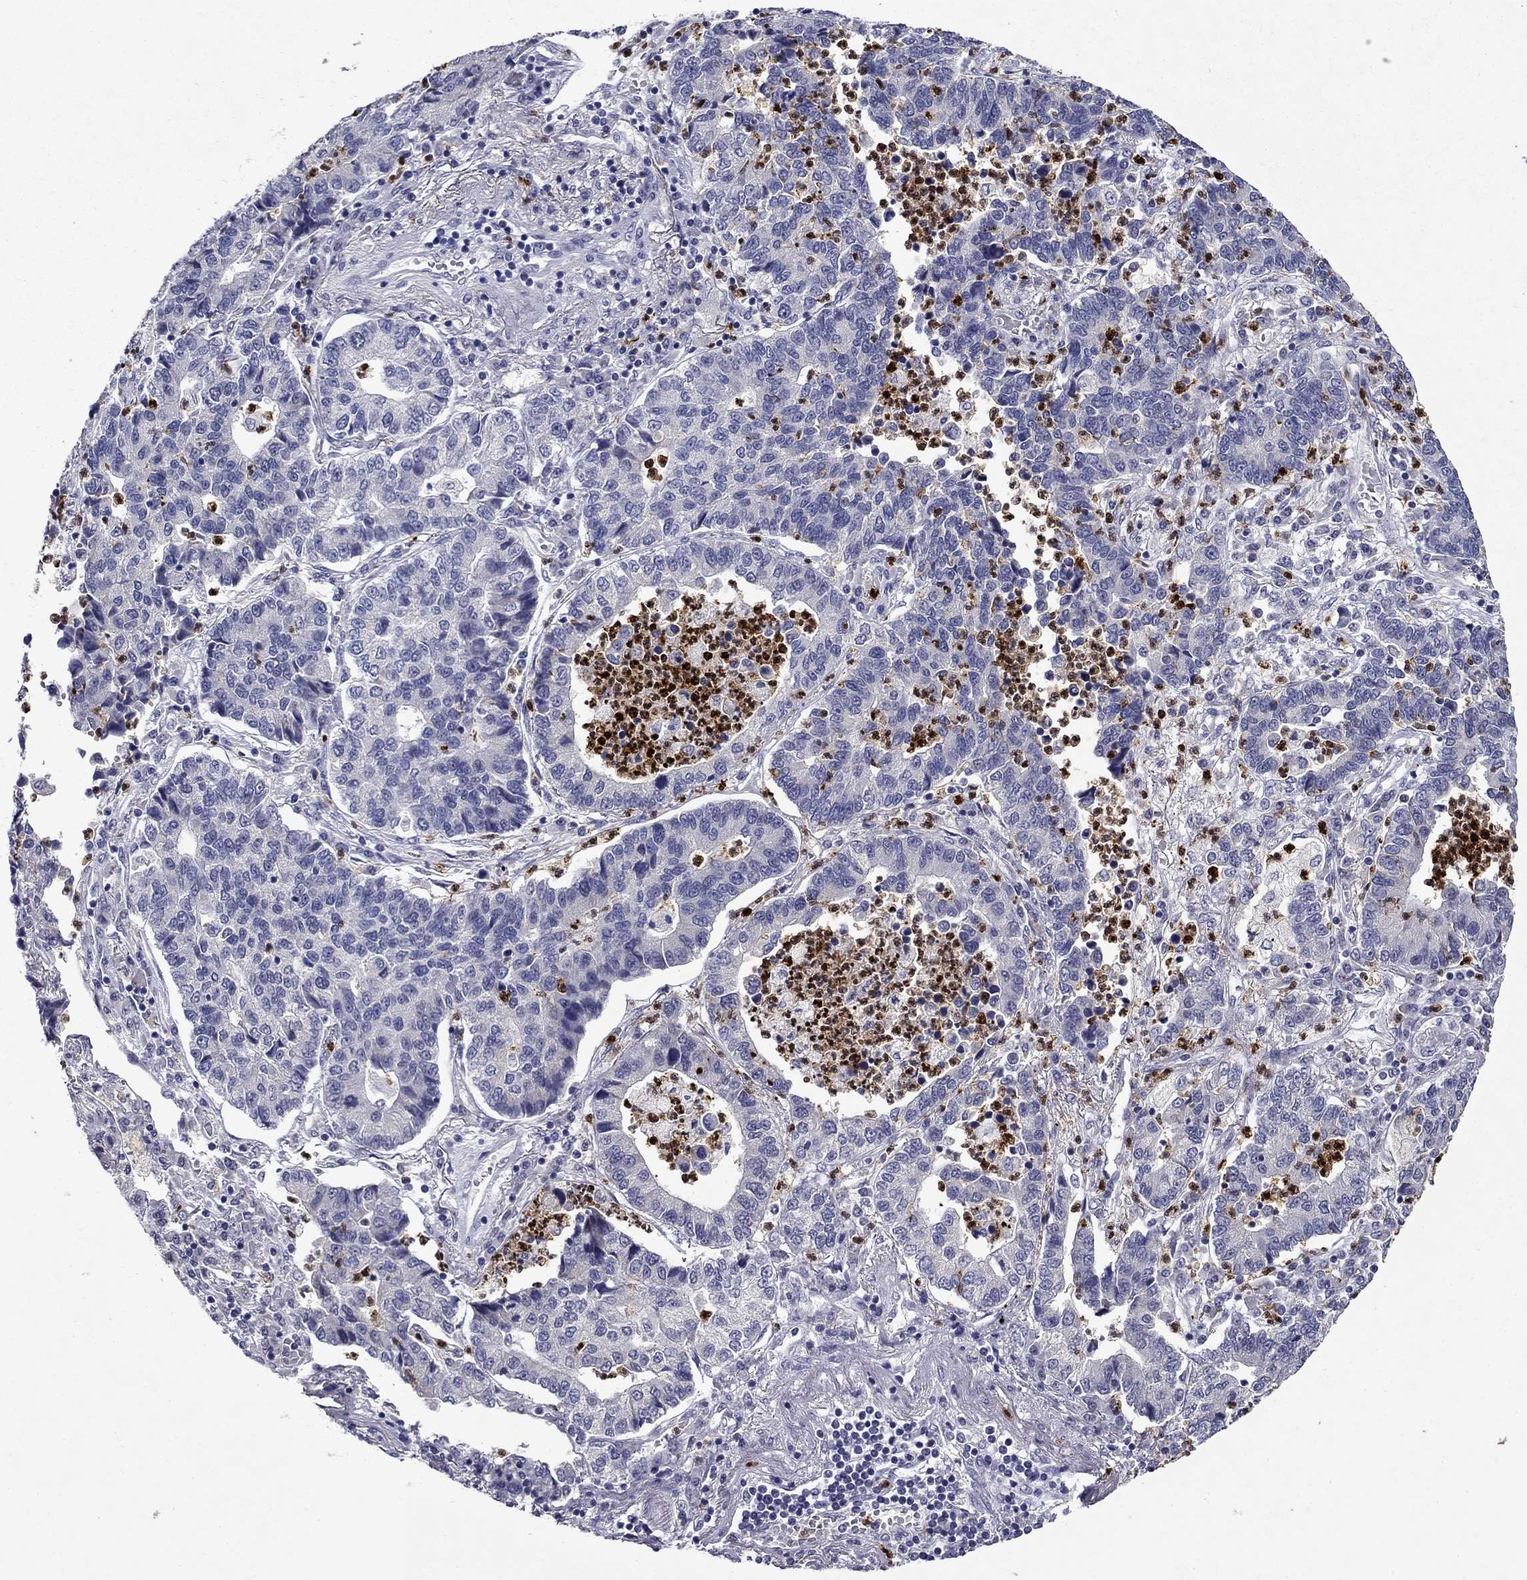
{"staining": {"intensity": "negative", "quantity": "none", "location": "none"}, "tissue": "lung cancer", "cell_type": "Tumor cells", "image_type": "cancer", "snomed": [{"axis": "morphology", "description": "Adenocarcinoma, NOS"}, {"axis": "topography", "description": "Lung"}], "caption": "This is a image of immunohistochemistry staining of adenocarcinoma (lung), which shows no positivity in tumor cells.", "gene": "IRF5", "patient": {"sex": "female", "age": 57}}